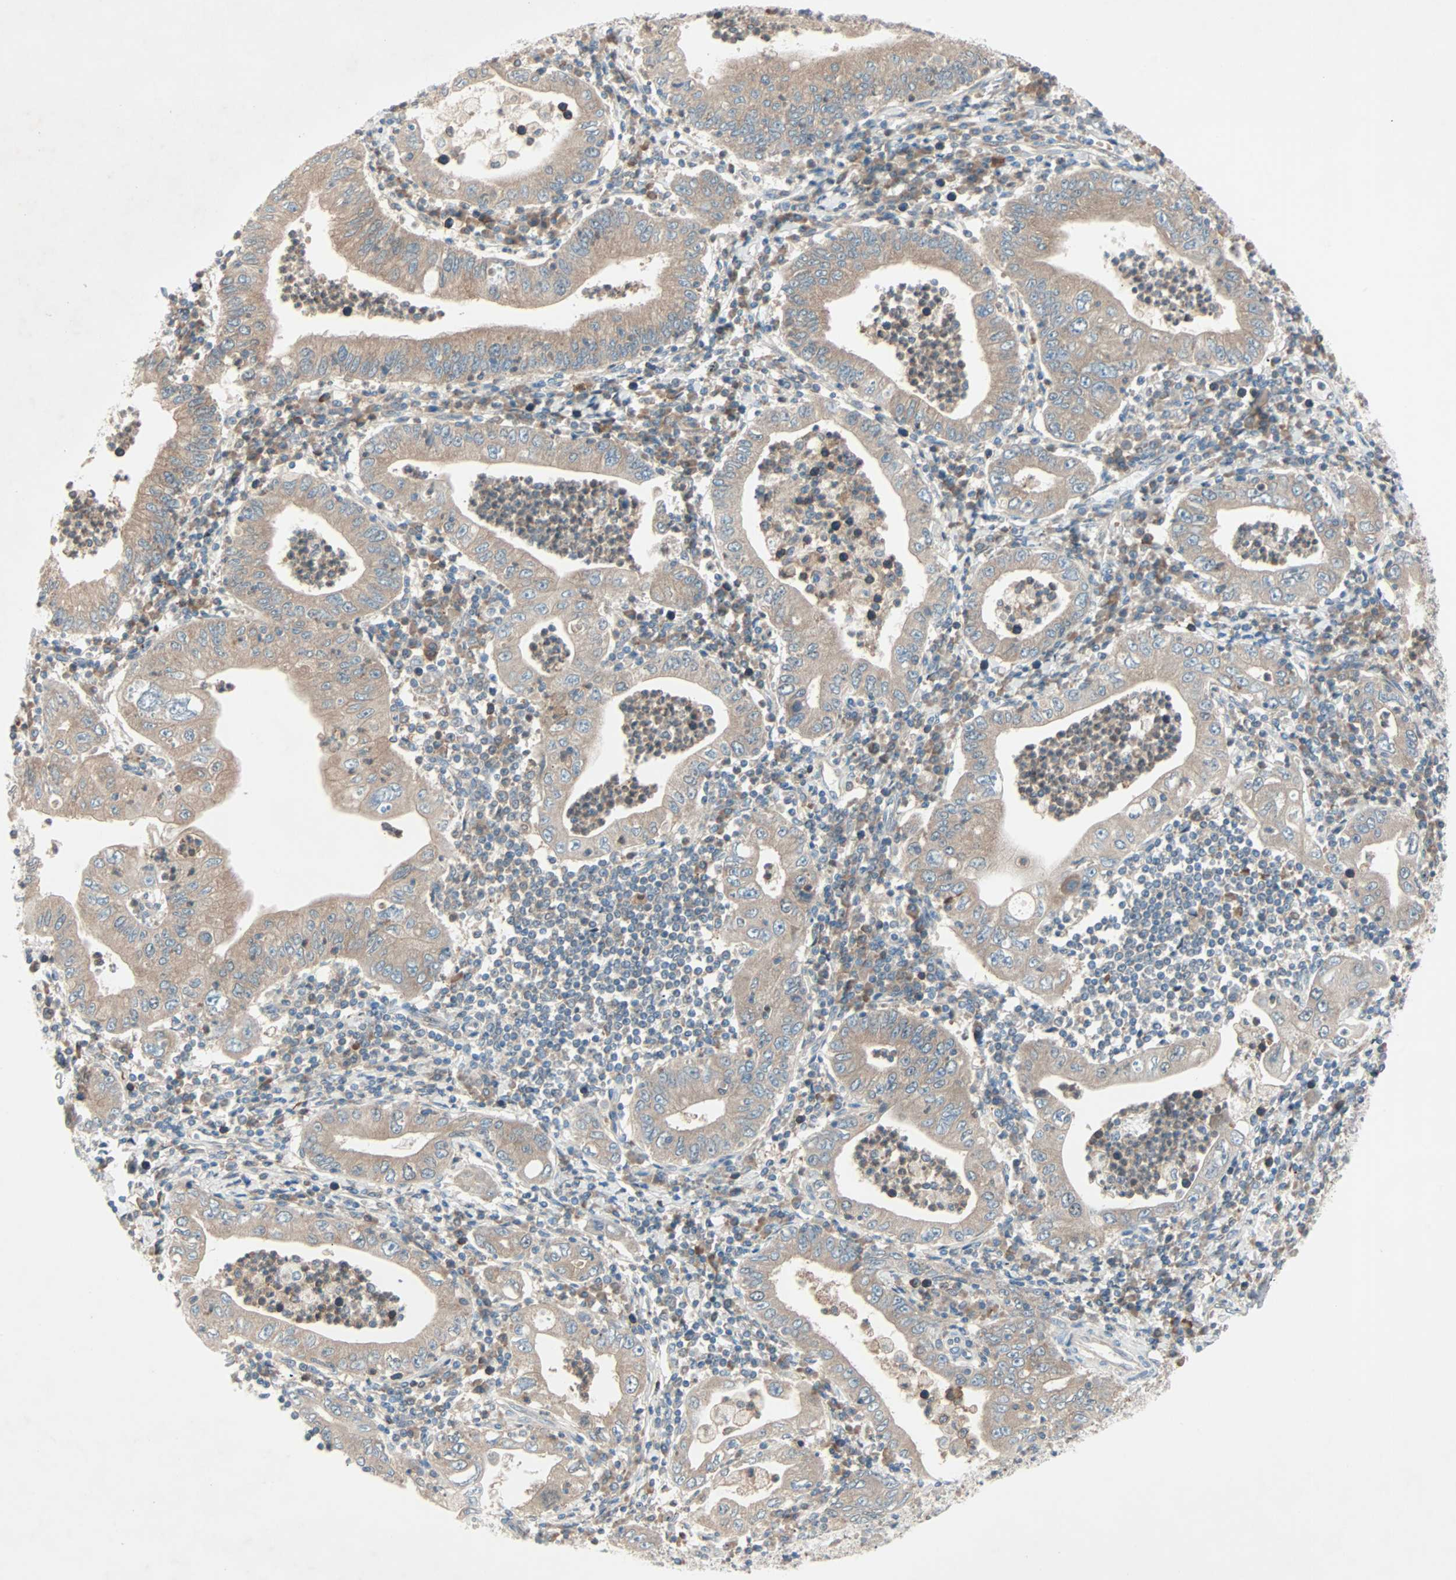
{"staining": {"intensity": "moderate", "quantity": ">75%", "location": "cytoplasmic/membranous"}, "tissue": "stomach cancer", "cell_type": "Tumor cells", "image_type": "cancer", "snomed": [{"axis": "morphology", "description": "Normal tissue, NOS"}, {"axis": "morphology", "description": "Adenocarcinoma, NOS"}, {"axis": "topography", "description": "Esophagus"}, {"axis": "topography", "description": "Stomach, upper"}, {"axis": "topography", "description": "Peripheral nerve tissue"}], "caption": "IHC photomicrograph of human stomach cancer (adenocarcinoma) stained for a protein (brown), which reveals medium levels of moderate cytoplasmic/membranous staining in about >75% of tumor cells.", "gene": "SMIM8", "patient": {"sex": "male", "age": 62}}